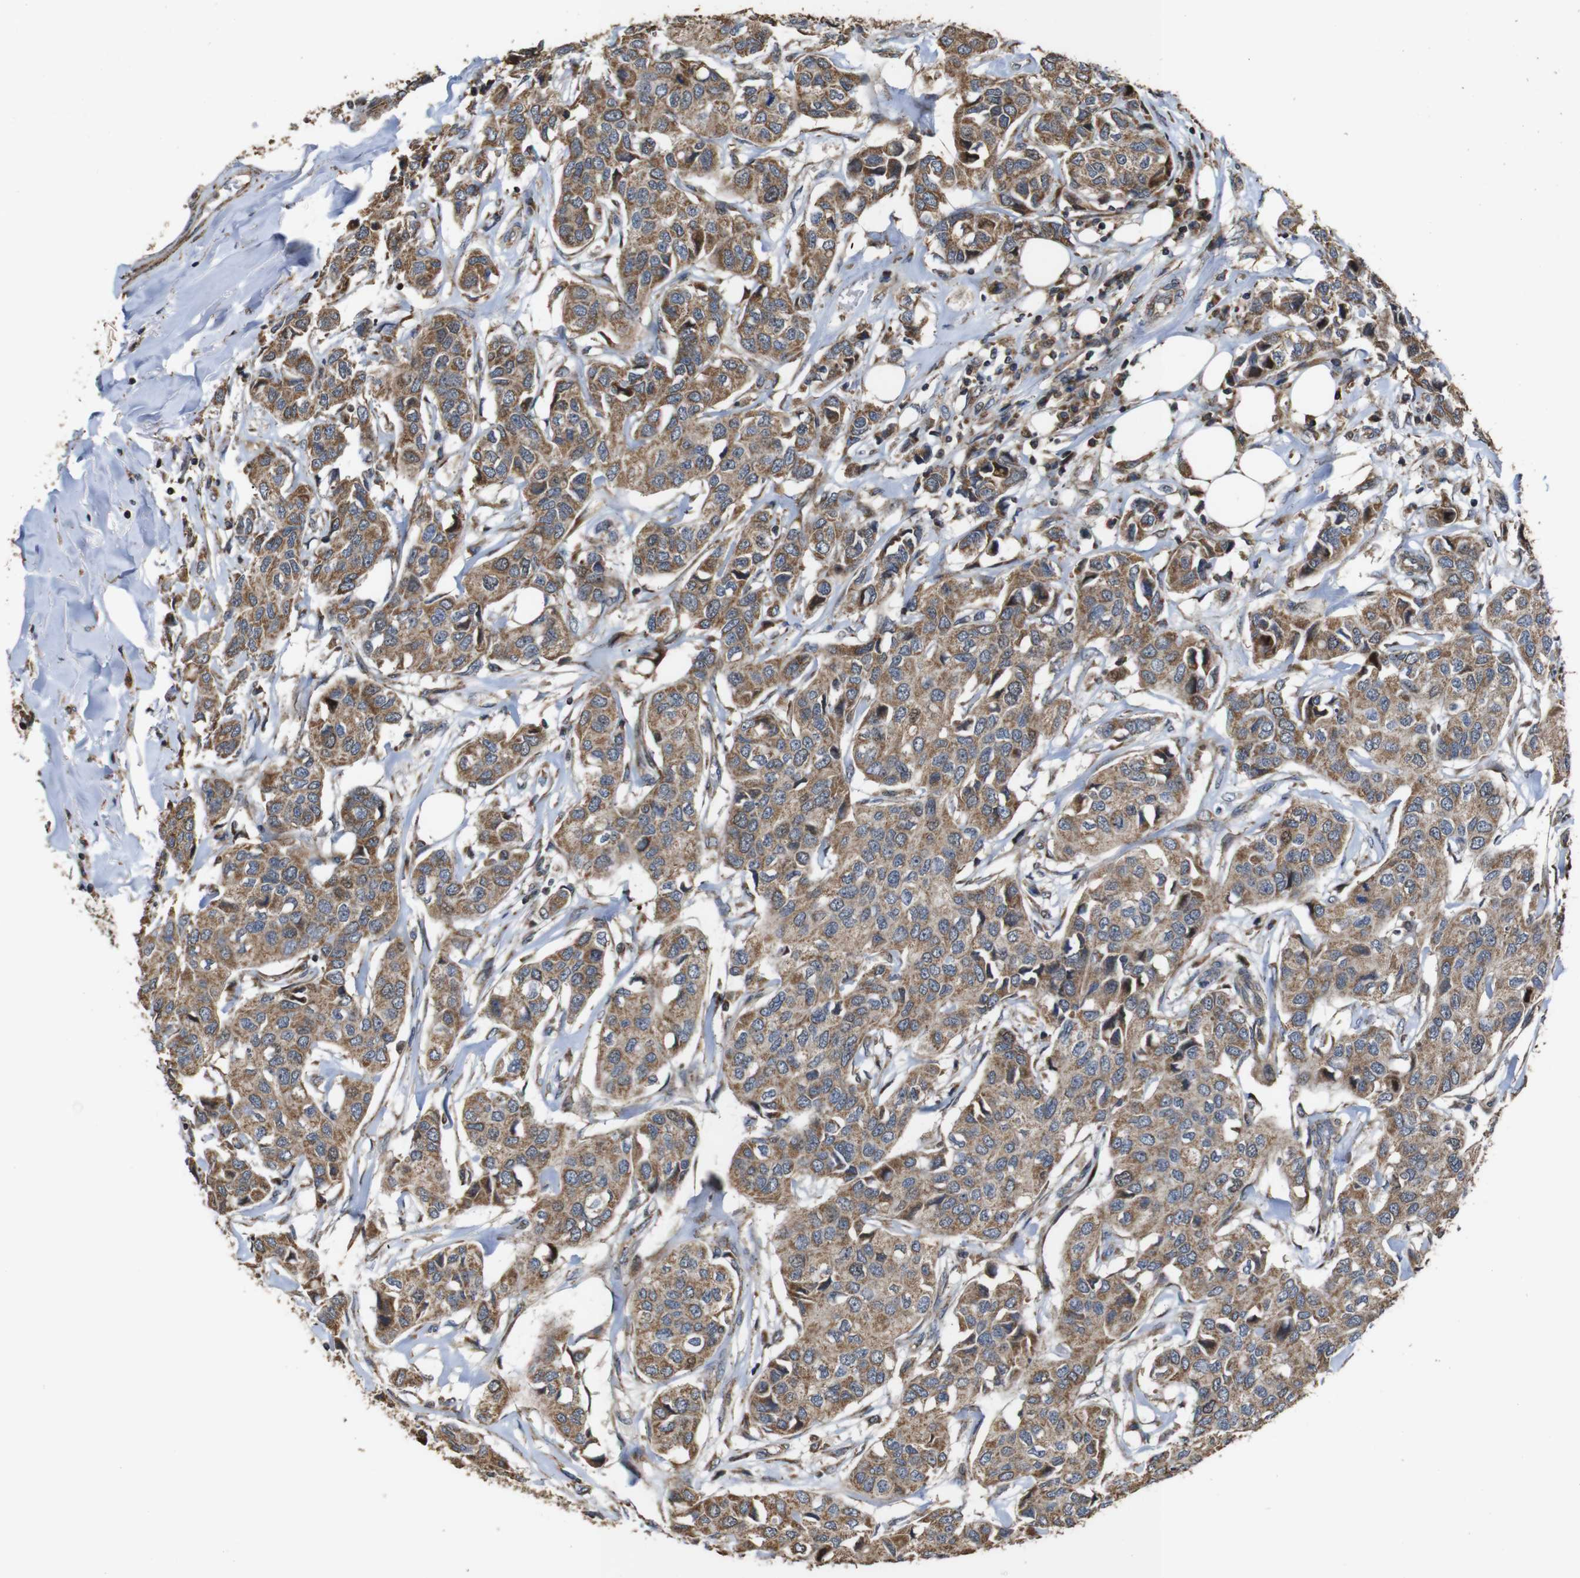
{"staining": {"intensity": "moderate", "quantity": ">75%", "location": "cytoplasmic/membranous"}, "tissue": "breast cancer", "cell_type": "Tumor cells", "image_type": "cancer", "snomed": [{"axis": "morphology", "description": "Duct carcinoma"}, {"axis": "topography", "description": "Breast"}], "caption": "Immunohistochemistry (DAB) staining of breast cancer displays moderate cytoplasmic/membranous protein expression in approximately >75% of tumor cells.", "gene": "SNN", "patient": {"sex": "female", "age": 80}}